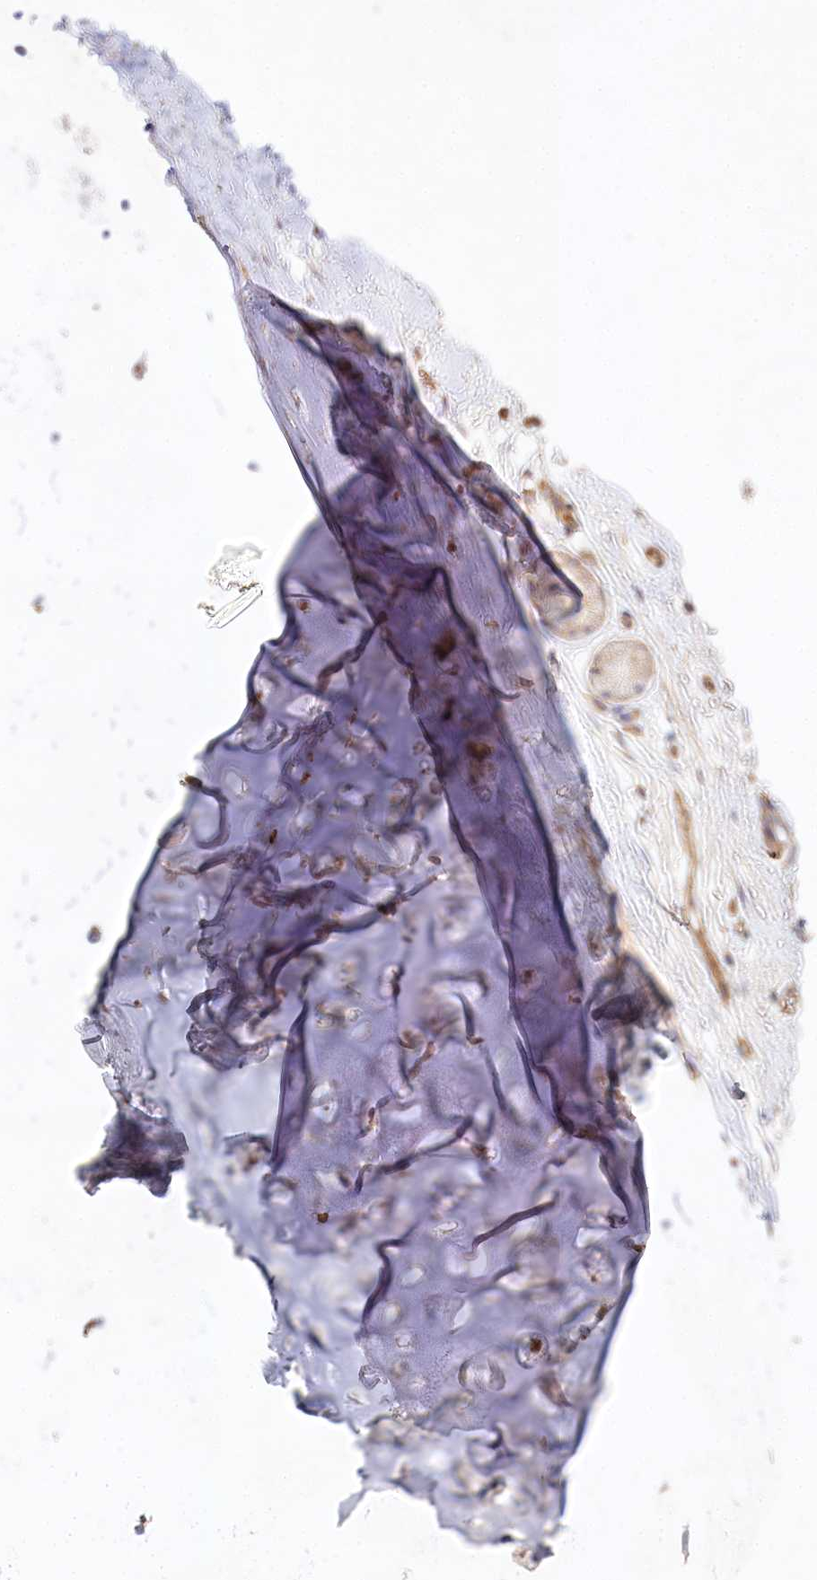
{"staining": {"intensity": "moderate", "quantity": "25%-75%", "location": "cytoplasmic/membranous"}, "tissue": "adipose tissue", "cell_type": "Adipocytes", "image_type": "normal", "snomed": [{"axis": "morphology", "description": "Normal tissue, NOS"}, {"axis": "topography", "description": "Lymph node"}, {"axis": "topography", "description": "Bronchus"}], "caption": "A photomicrograph of adipose tissue stained for a protein demonstrates moderate cytoplasmic/membranous brown staining in adipocytes.", "gene": "RBP5", "patient": {"sex": "male", "age": 63}}